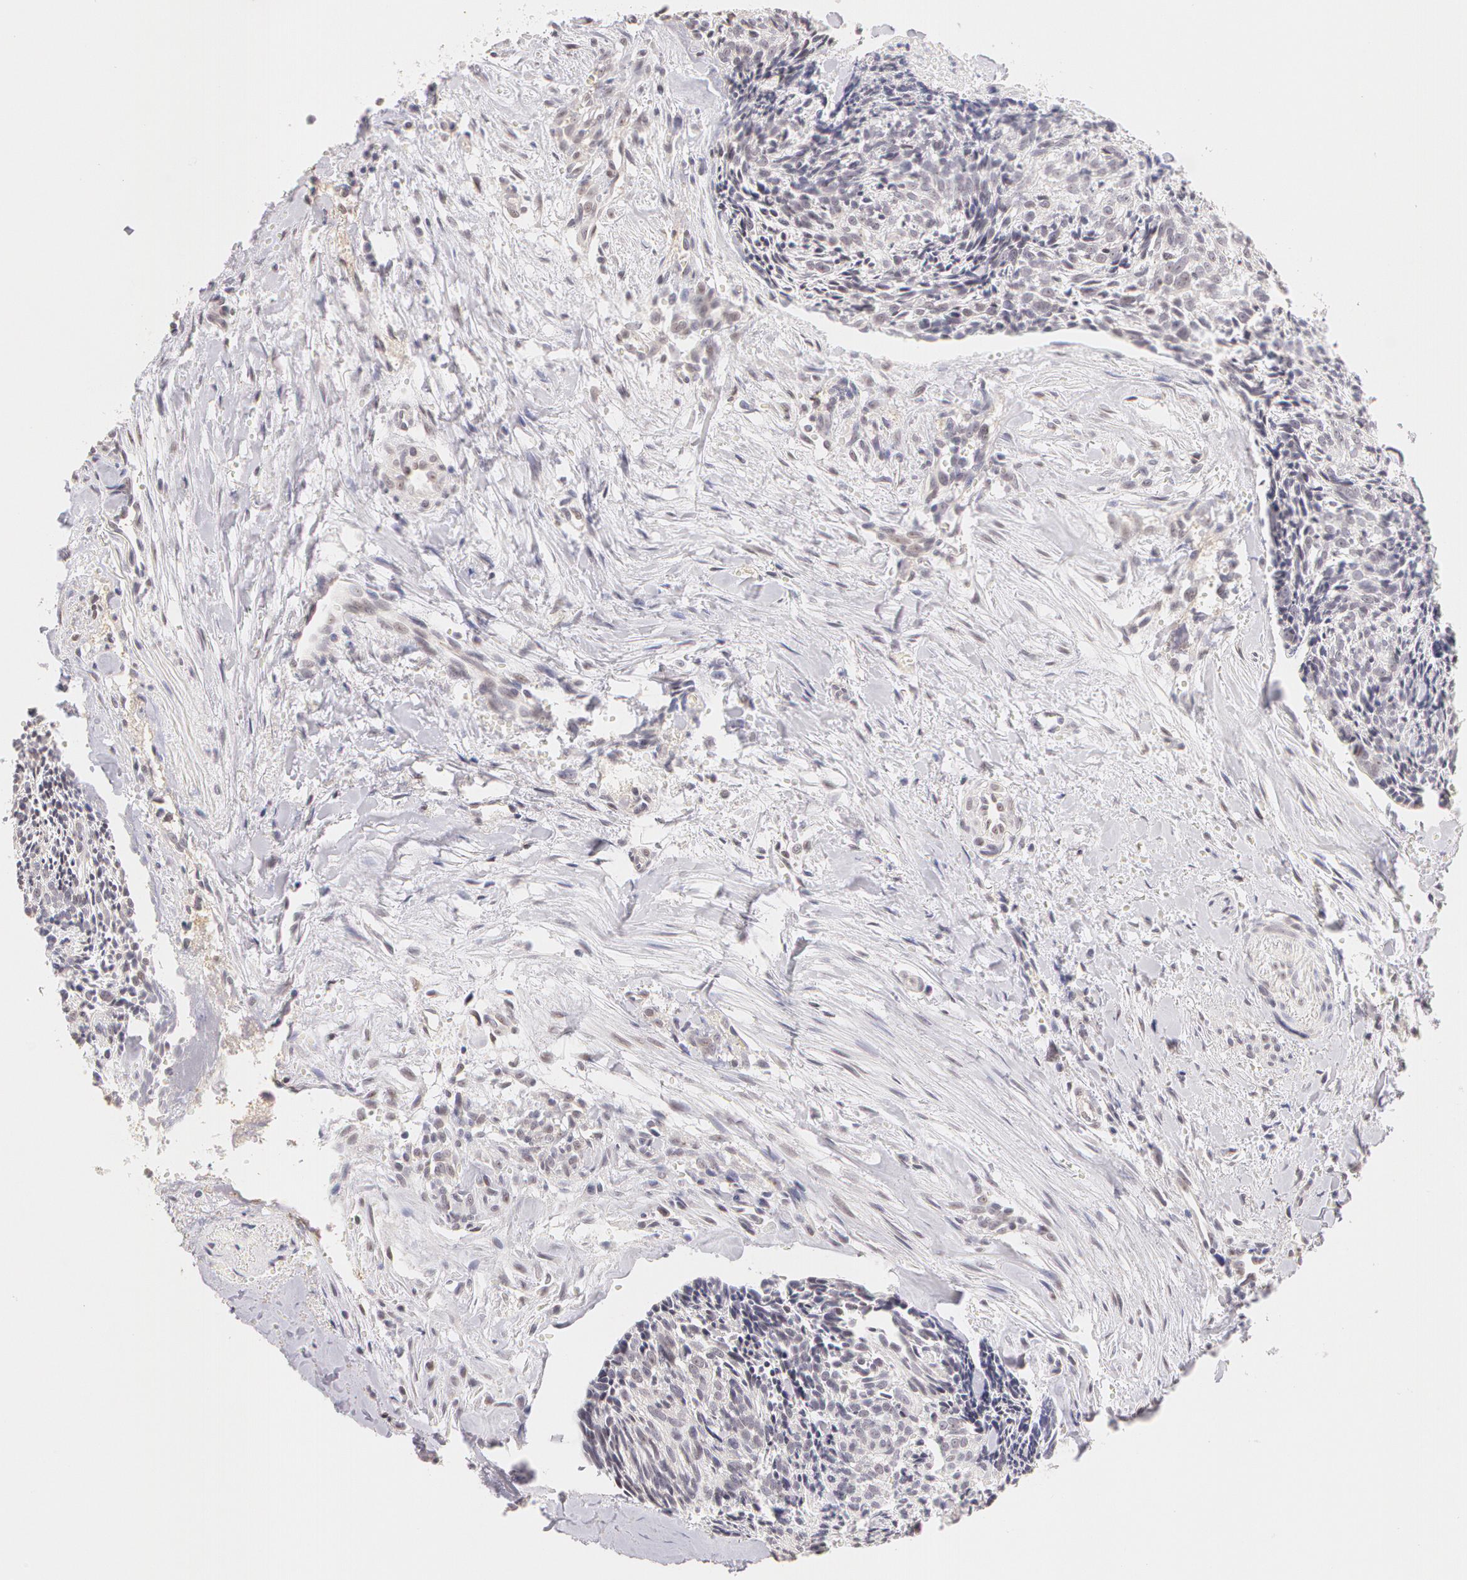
{"staining": {"intensity": "negative", "quantity": "none", "location": "none"}, "tissue": "head and neck cancer", "cell_type": "Tumor cells", "image_type": "cancer", "snomed": [{"axis": "morphology", "description": "Squamous cell carcinoma, NOS"}, {"axis": "topography", "description": "Salivary gland"}, {"axis": "topography", "description": "Head-Neck"}], "caption": "Human head and neck cancer (squamous cell carcinoma) stained for a protein using IHC displays no staining in tumor cells.", "gene": "ZNF597", "patient": {"sex": "male", "age": 70}}